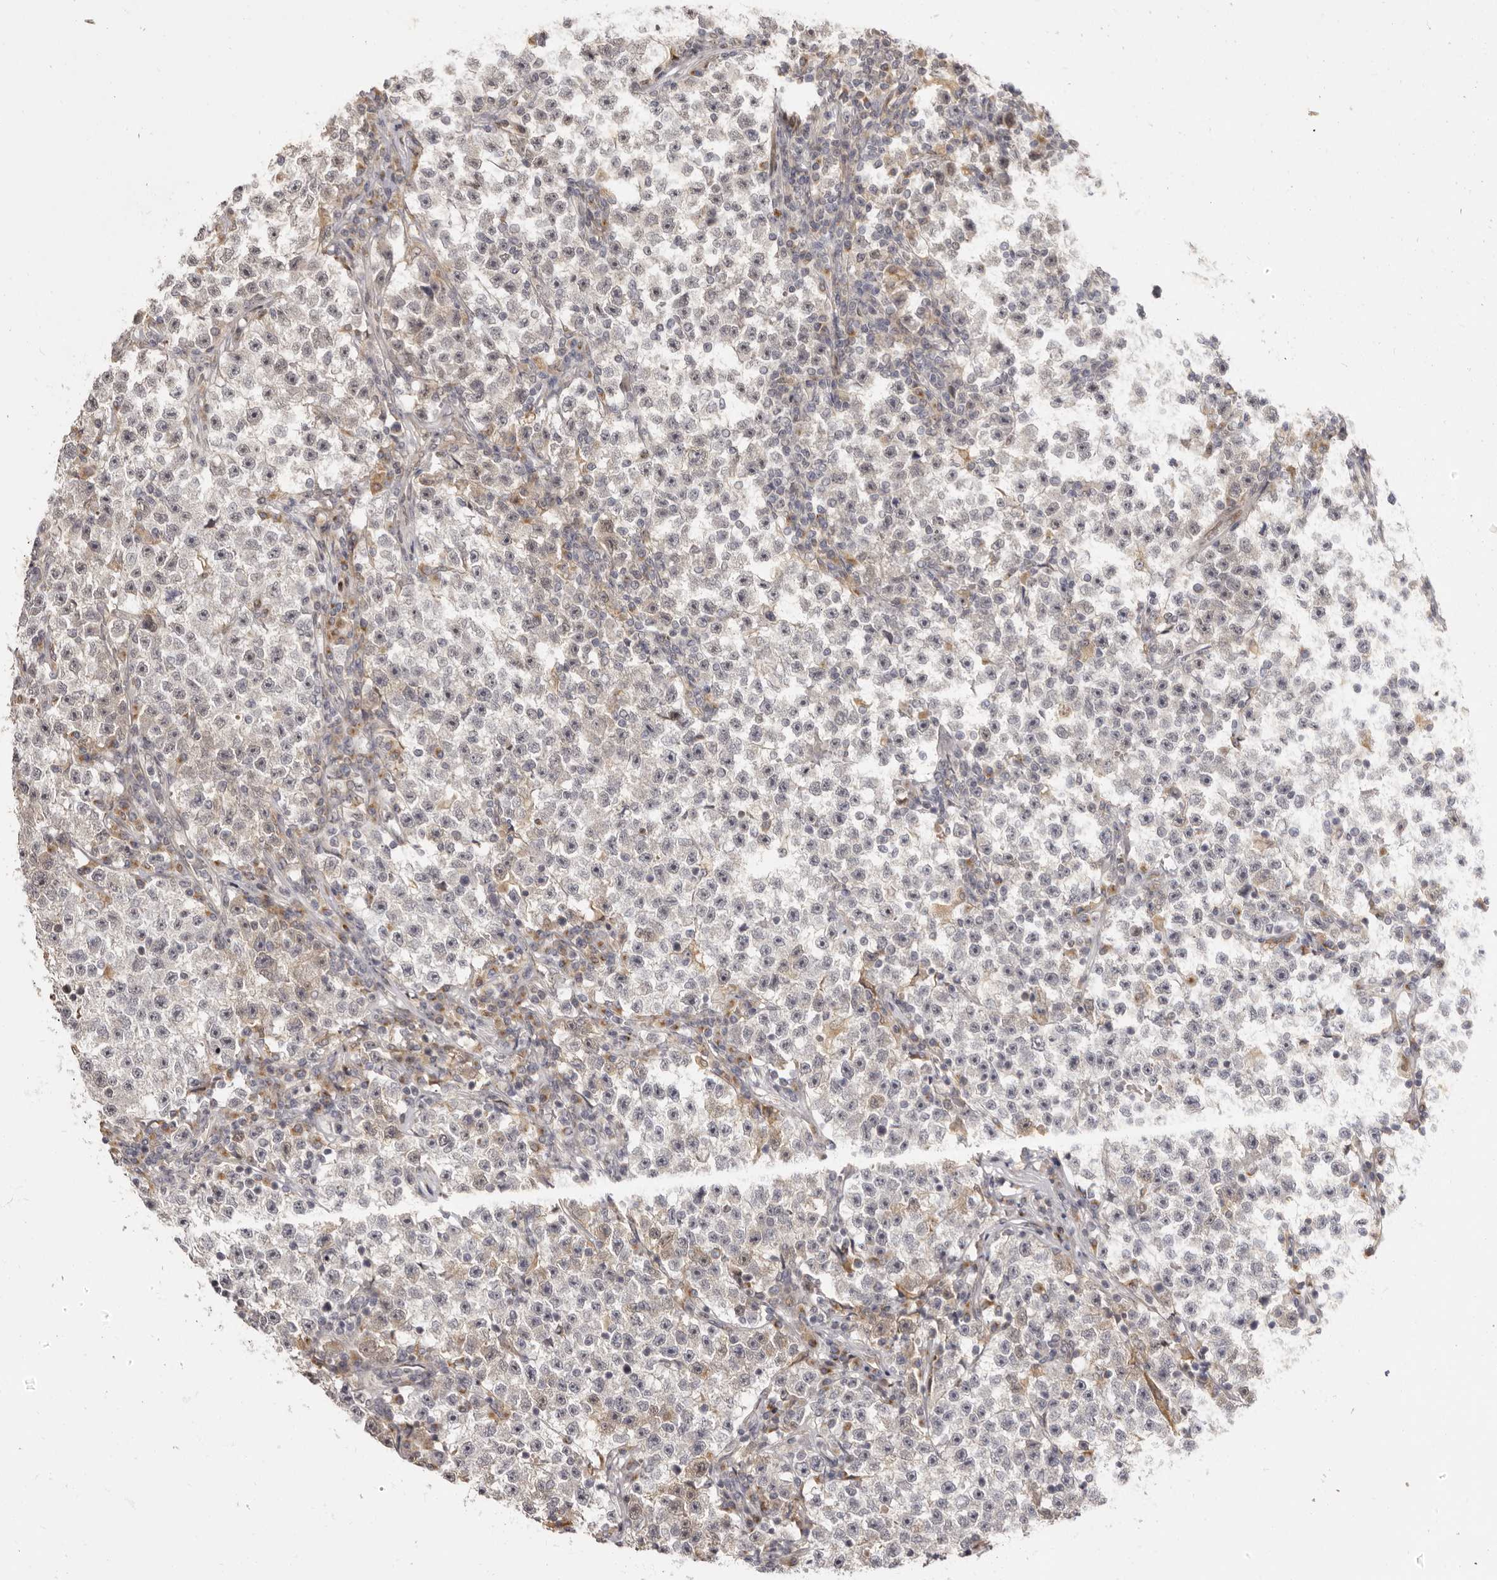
{"staining": {"intensity": "negative", "quantity": "none", "location": "none"}, "tissue": "testis cancer", "cell_type": "Tumor cells", "image_type": "cancer", "snomed": [{"axis": "morphology", "description": "Seminoma, NOS"}, {"axis": "topography", "description": "Testis"}], "caption": "Tumor cells show no significant staining in testis cancer.", "gene": "ZNF326", "patient": {"sex": "male", "age": 22}}